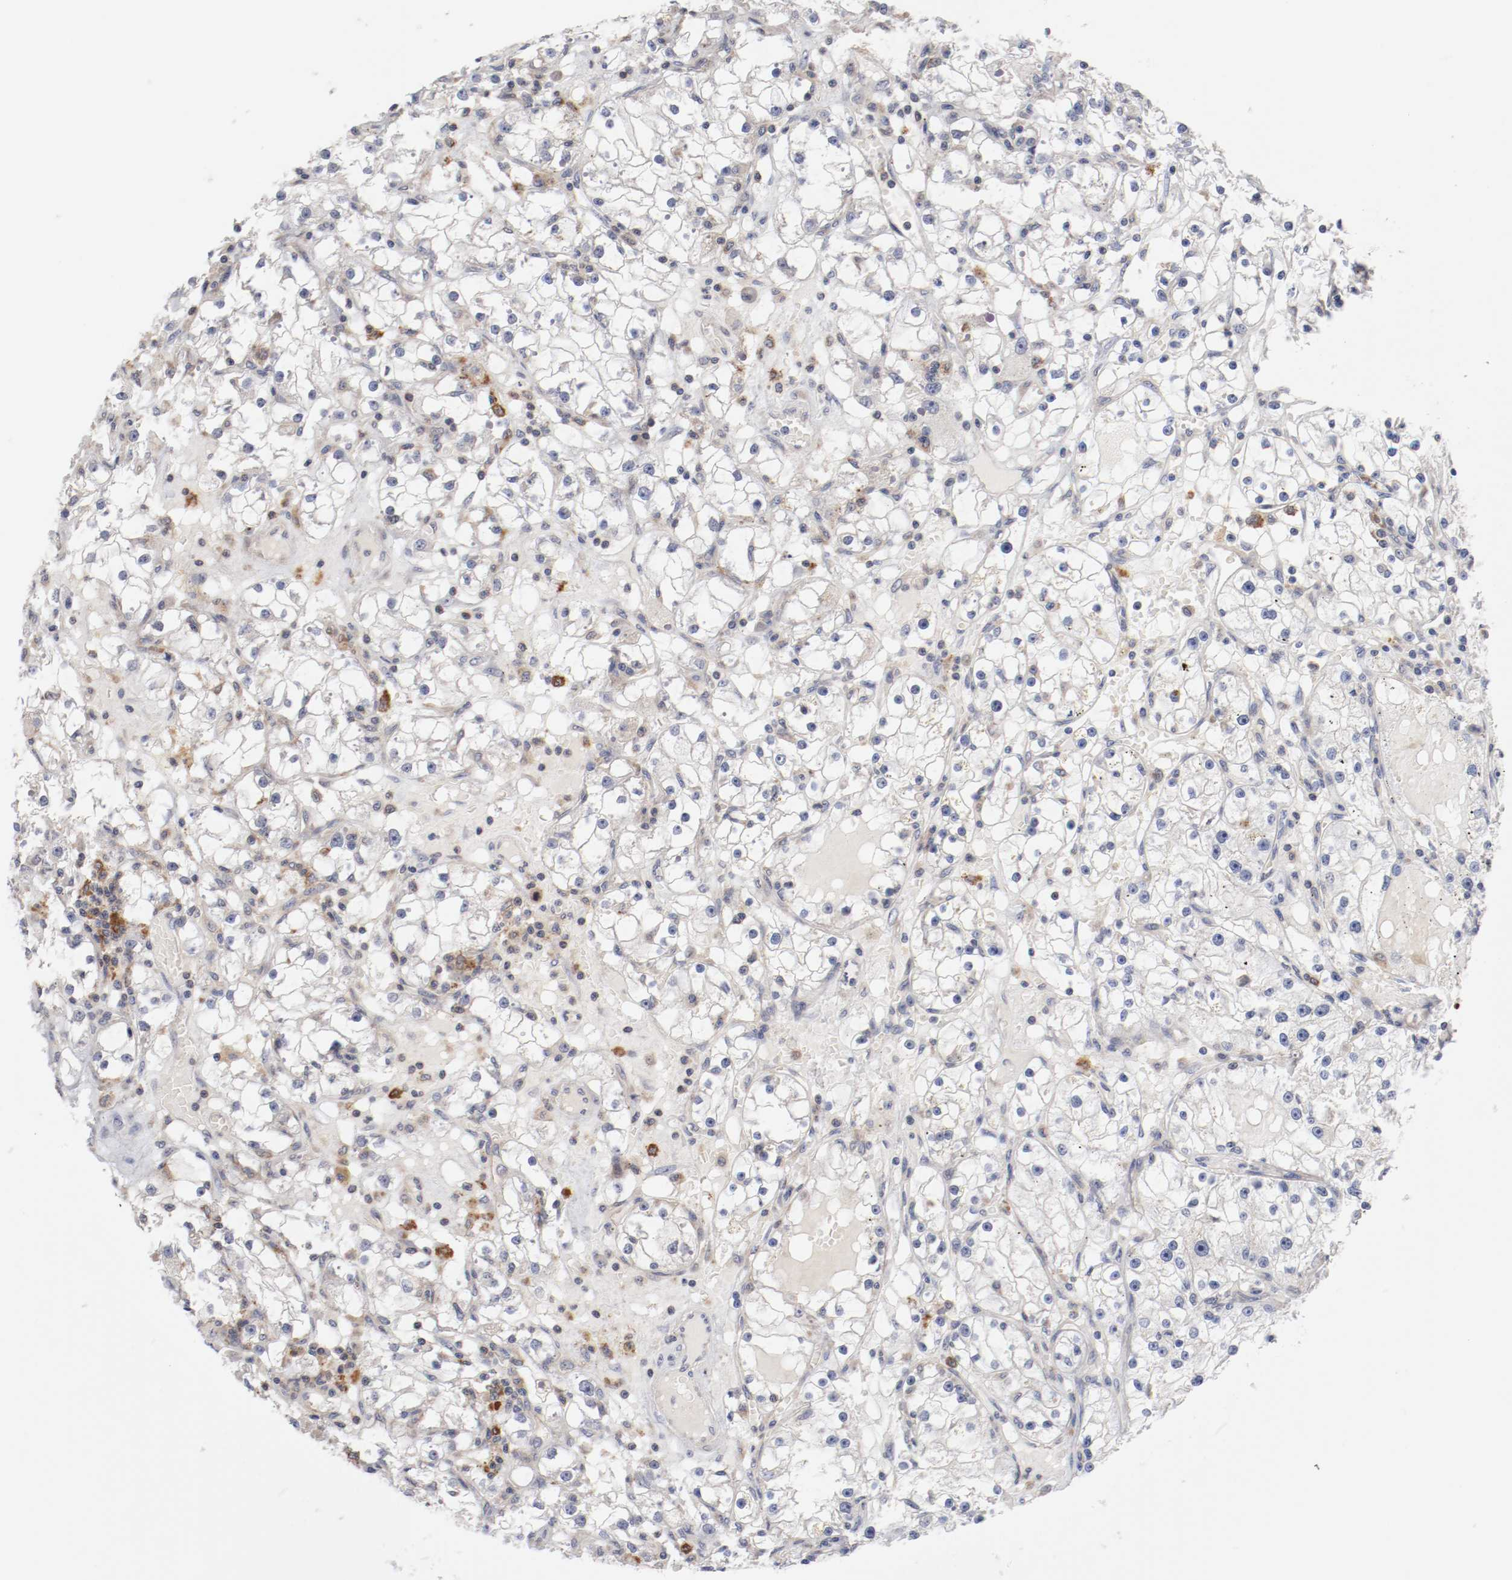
{"staining": {"intensity": "negative", "quantity": "none", "location": "none"}, "tissue": "renal cancer", "cell_type": "Tumor cells", "image_type": "cancer", "snomed": [{"axis": "morphology", "description": "Adenocarcinoma, NOS"}, {"axis": "topography", "description": "Kidney"}], "caption": "Renal cancer (adenocarcinoma) was stained to show a protein in brown. There is no significant positivity in tumor cells.", "gene": "CBL", "patient": {"sex": "male", "age": 56}}